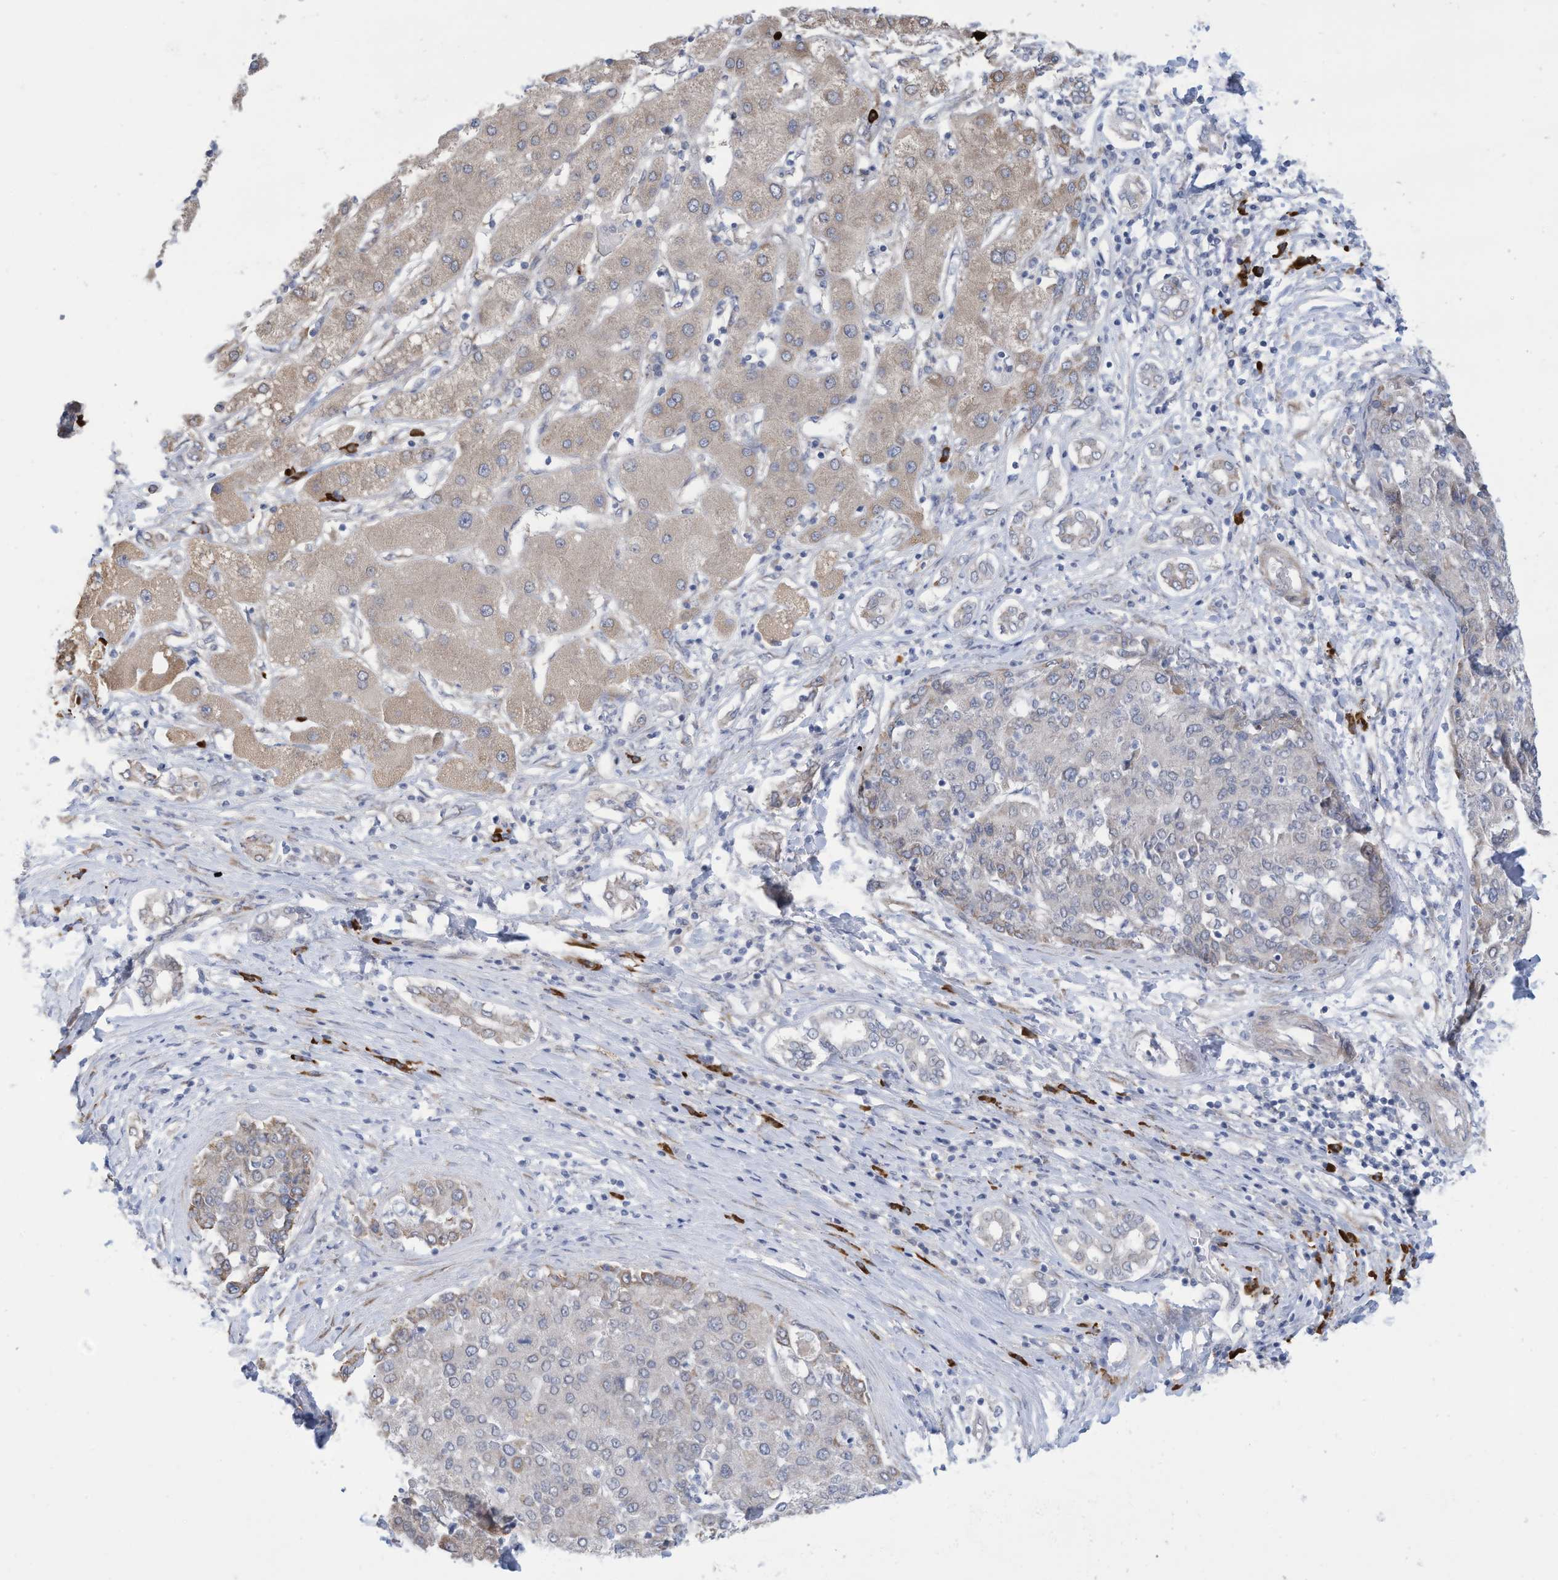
{"staining": {"intensity": "weak", "quantity": "<25%", "location": "cytoplasmic/membranous"}, "tissue": "liver cancer", "cell_type": "Tumor cells", "image_type": "cancer", "snomed": [{"axis": "morphology", "description": "Carcinoma, Hepatocellular, NOS"}, {"axis": "topography", "description": "Liver"}], "caption": "Immunohistochemistry (IHC) of liver hepatocellular carcinoma exhibits no staining in tumor cells.", "gene": "ZNF292", "patient": {"sex": "male", "age": 65}}